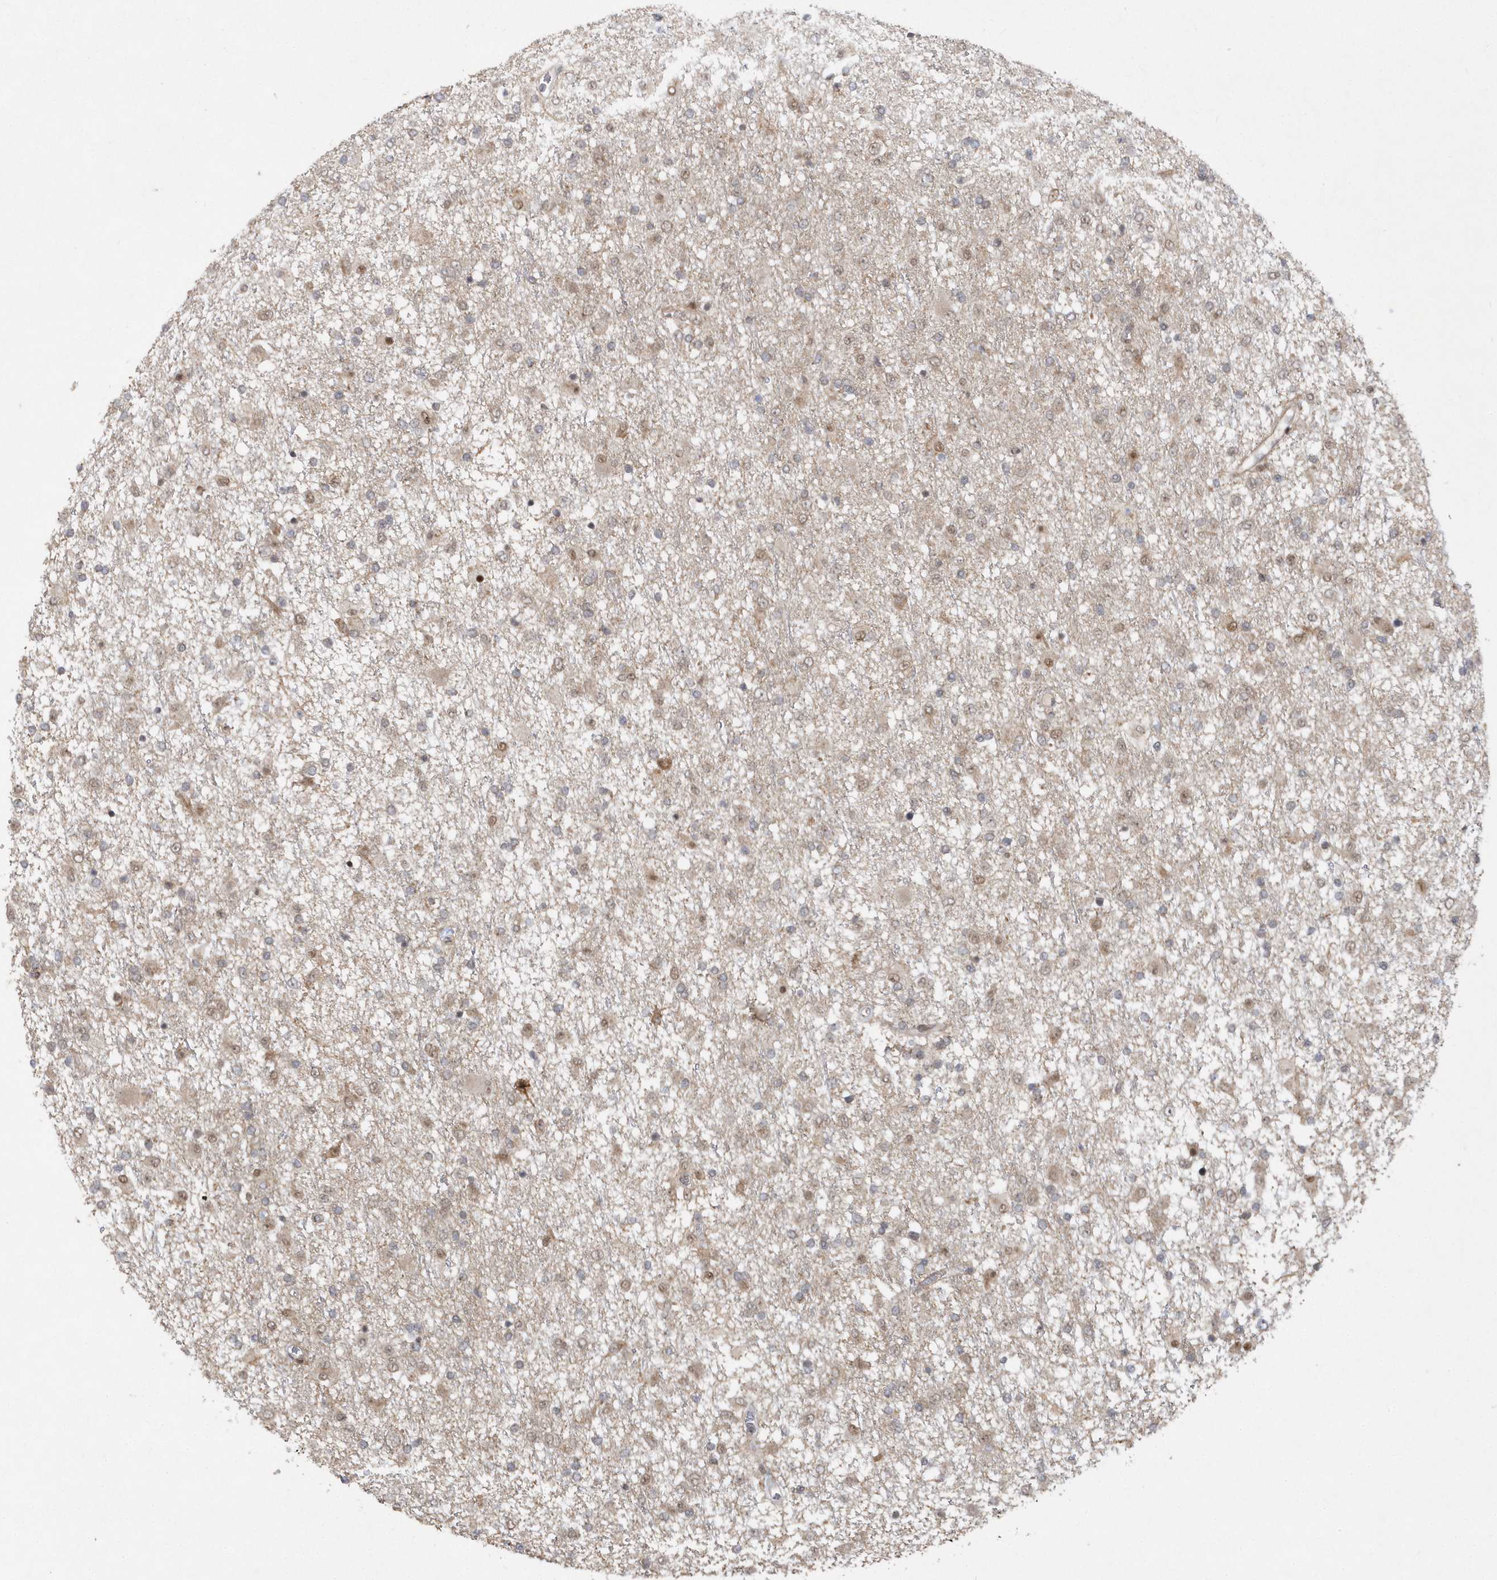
{"staining": {"intensity": "moderate", "quantity": "<25%", "location": "nuclear"}, "tissue": "glioma", "cell_type": "Tumor cells", "image_type": "cancer", "snomed": [{"axis": "morphology", "description": "Glioma, malignant, Low grade"}, {"axis": "topography", "description": "Brain"}], "caption": "Protein analysis of glioma tissue displays moderate nuclear positivity in about <25% of tumor cells.", "gene": "MXI1", "patient": {"sex": "male", "age": 65}}